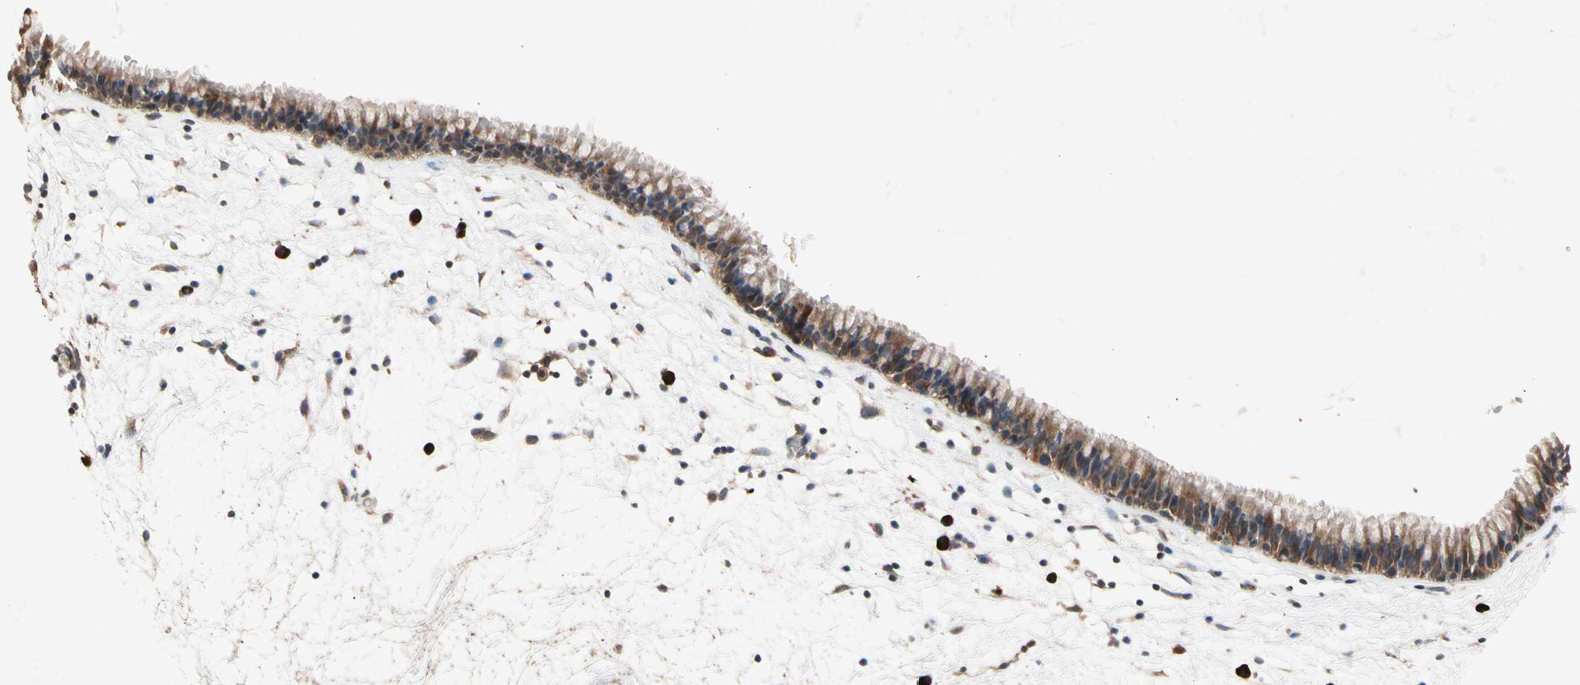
{"staining": {"intensity": "moderate", "quantity": ">75%", "location": "cytoplasmic/membranous"}, "tissue": "nasopharynx", "cell_type": "Respiratory epithelial cells", "image_type": "normal", "snomed": [{"axis": "morphology", "description": "Normal tissue, NOS"}, {"axis": "morphology", "description": "Inflammation, NOS"}, {"axis": "topography", "description": "Nasopharynx"}], "caption": "High-power microscopy captured an immunohistochemistry (IHC) micrograph of normal nasopharynx, revealing moderate cytoplasmic/membranous positivity in approximately >75% of respiratory epithelial cells.", "gene": "PRDX4", "patient": {"sex": "male", "age": 48}}